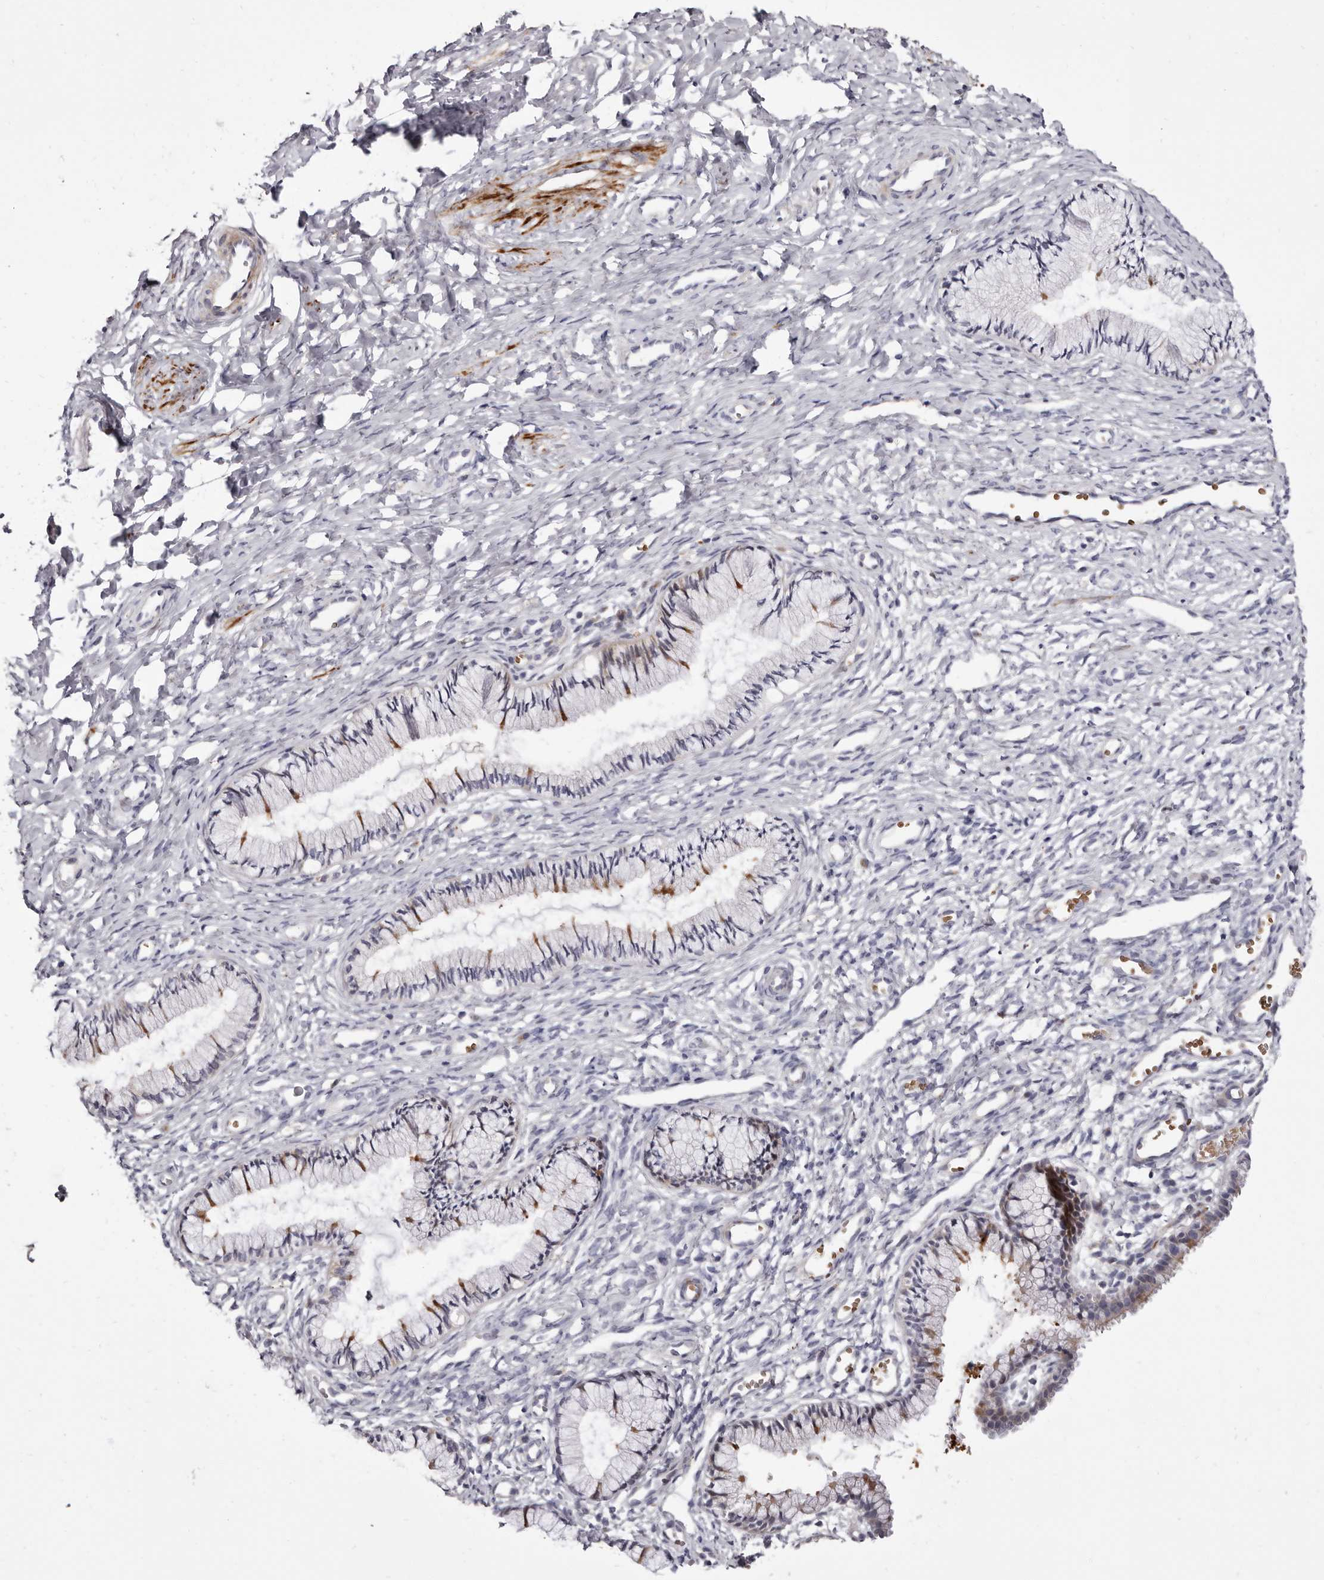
{"staining": {"intensity": "moderate", "quantity": "<25%", "location": "cytoplasmic/membranous"}, "tissue": "cervix", "cell_type": "Glandular cells", "image_type": "normal", "snomed": [{"axis": "morphology", "description": "Normal tissue, NOS"}, {"axis": "topography", "description": "Cervix"}], "caption": "The histopathology image displays staining of unremarkable cervix, revealing moderate cytoplasmic/membranous protein expression (brown color) within glandular cells.", "gene": "AIDA", "patient": {"sex": "female", "age": 27}}